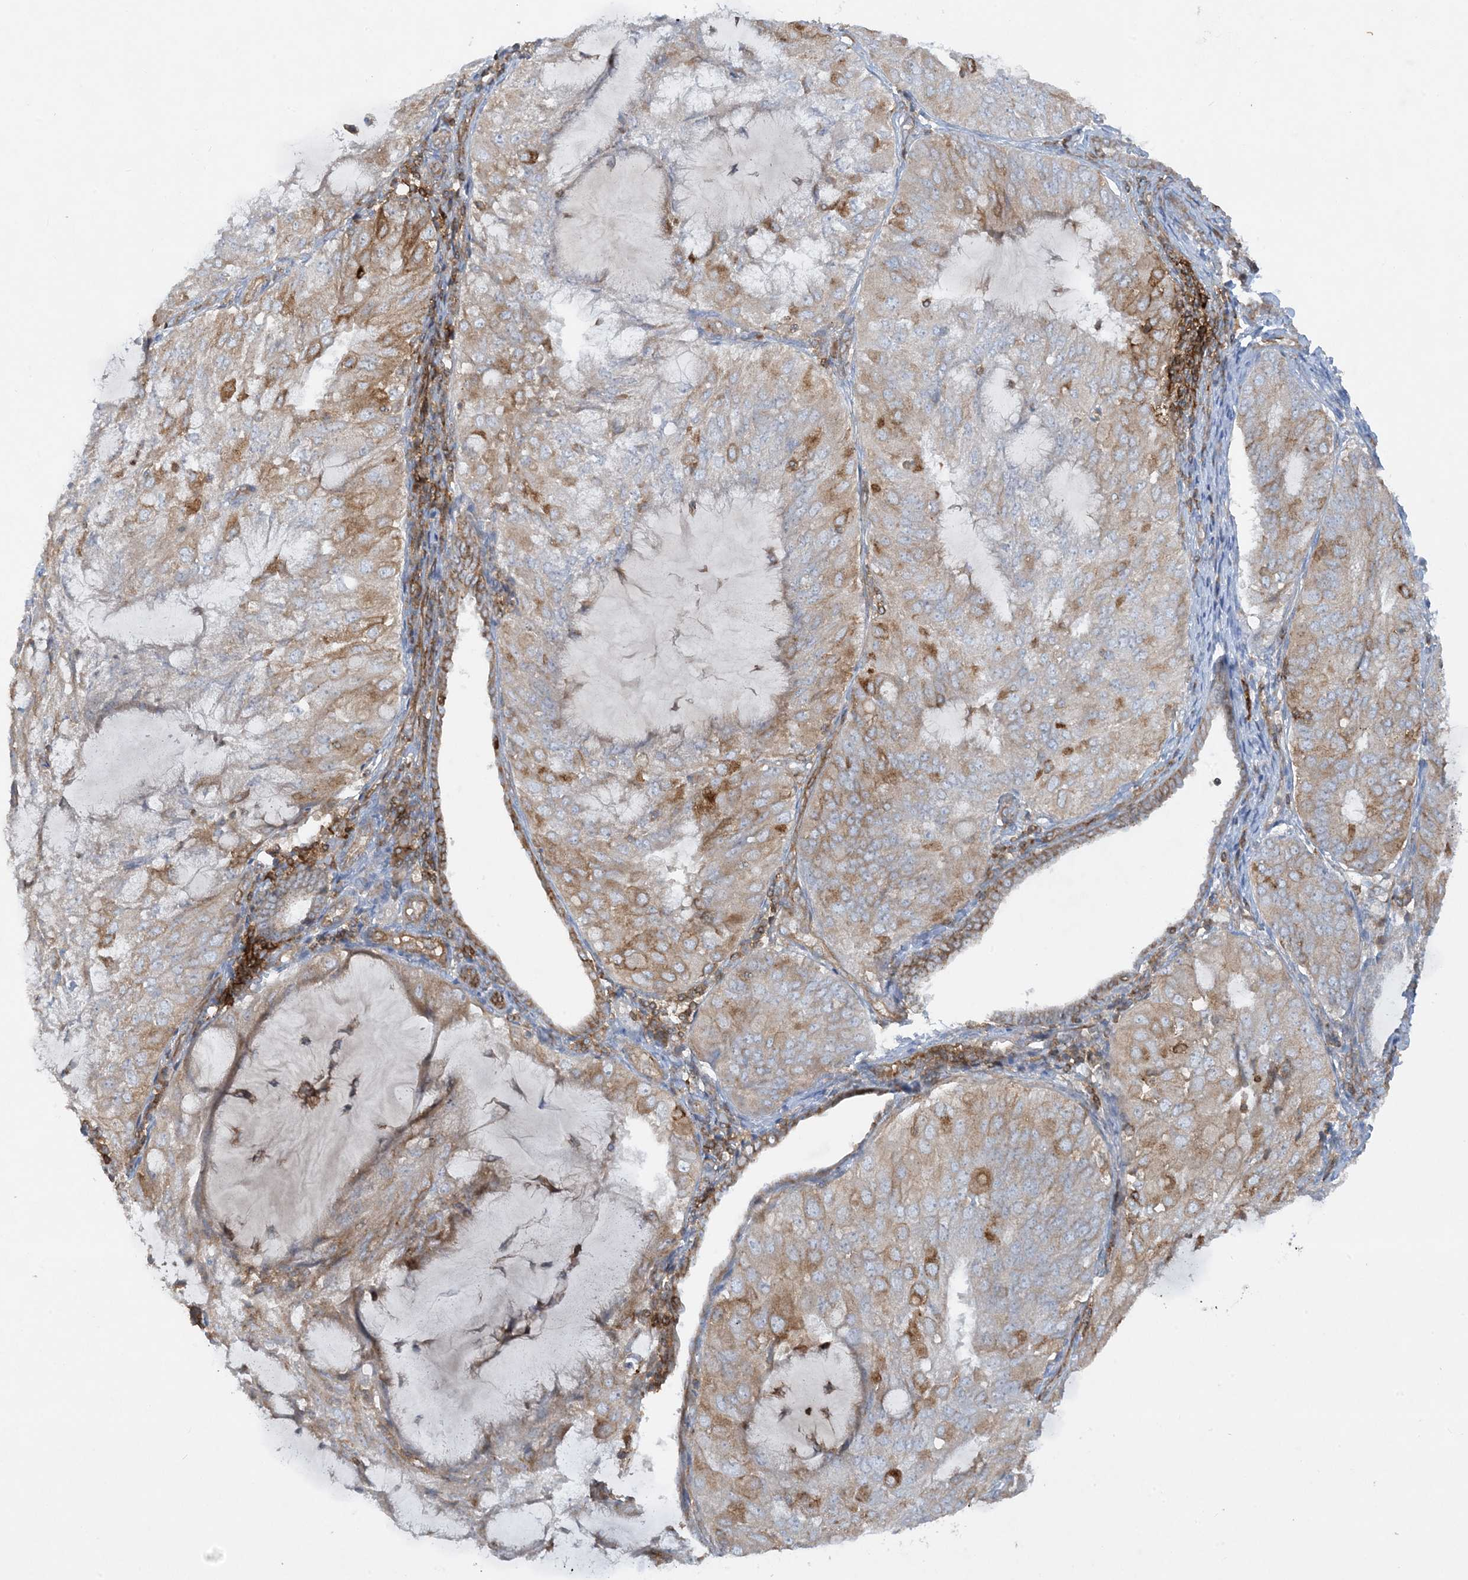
{"staining": {"intensity": "moderate", "quantity": "25%-75%", "location": "cytoplasmic/membranous"}, "tissue": "endometrial cancer", "cell_type": "Tumor cells", "image_type": "cancer", "snomed": [{"axis": "morphology", "description": "Adenocarcinoma, NOS"}, {"axis": "topography", "description": "Endometrium"}], "caption": "This micrograph exhibits immunohistochemistry (IHC) staining of endometrial cancer, with medium moderate cytoplasmic/membranous staining in approximately 25%-75% of tumor cells.", "gene": "HLA-E", "patient": {"sex": "female", "age": 81}}